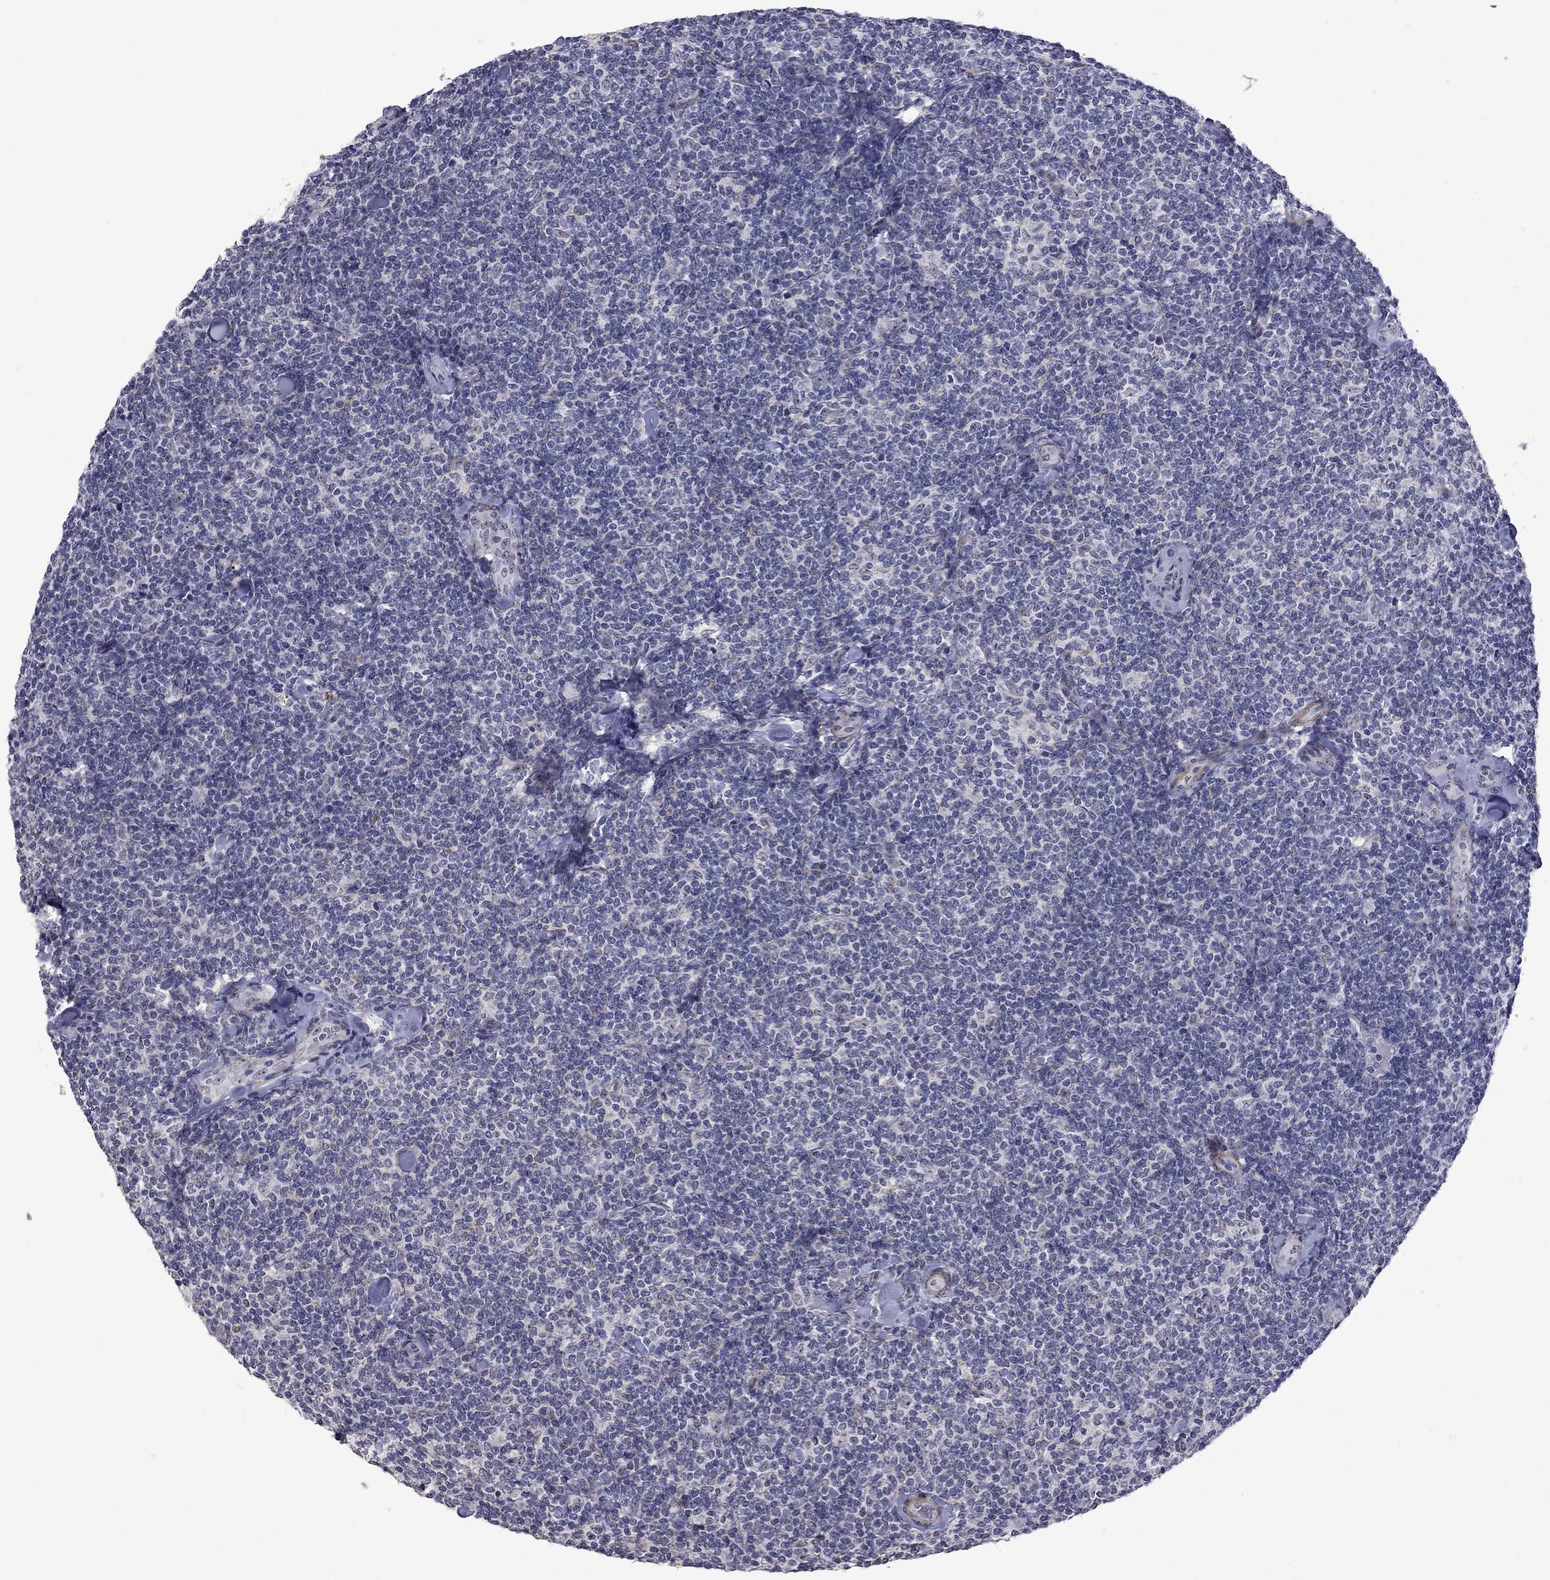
{"staining": {"intensity": "negative", "quantity": "none", "location": "none"}, "tissue": "lymphoma", "cell_type": "Tumor cells", "image_type": "cancer", "snomed": [{"axis": "morphology", "description": "Malignant lymphoma, non-Hodgkin's type, Low grade"}, {"axis": "topography", "description": "Lymph node"}], "caption": "Immunohistochemistry photomicrograph of human malignant lymphoma, non-Hodgkin's type (low-grade) stained for a protein (brown), which demonstrates no positivity in tumor cells.", "gene": "GSG1L", "patient": {"sex": "female", "age": 56}}